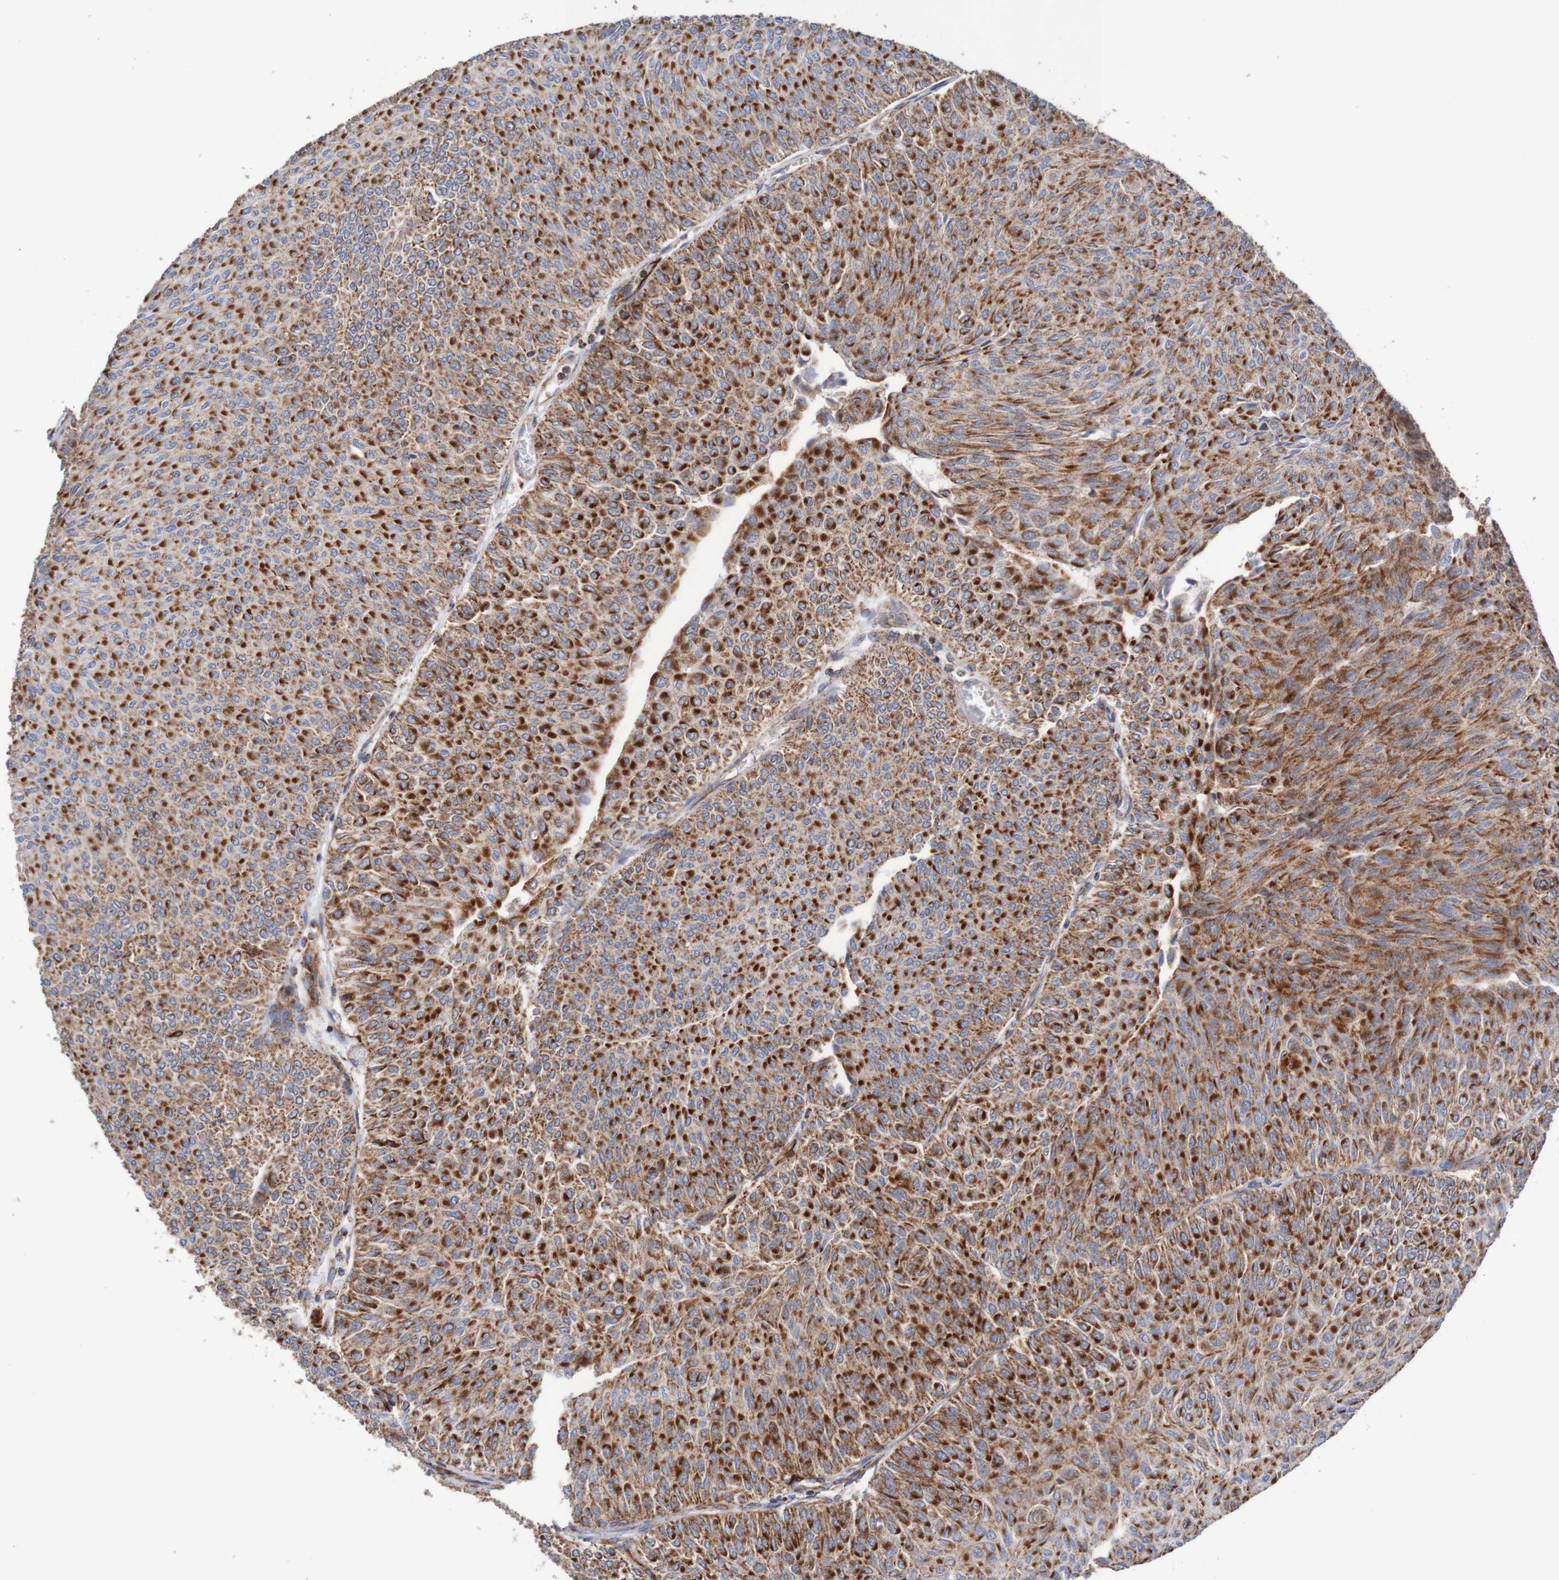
{"staining": {"intensity": "strong", "quantity": ">75%", "location": "cytoplasmic/membranous"}, "tissue": "urothelial cancer", "cell_type": "Tumor cells", "image_type": "cancer", "snomed": [{"axis": "morphology", "description": "Urothelial carcinoma, Low grade"}, {"axis": "topography", "description": "Urinary bladder"}], "caption": "This is a photomicrograph of IHC staining of urothelial cancer, which shows strong staining in the cytoplasmic/membranous of tumor cells.", "gene": "MMEL1", "patient": {"sex": "male", "age": 78}}